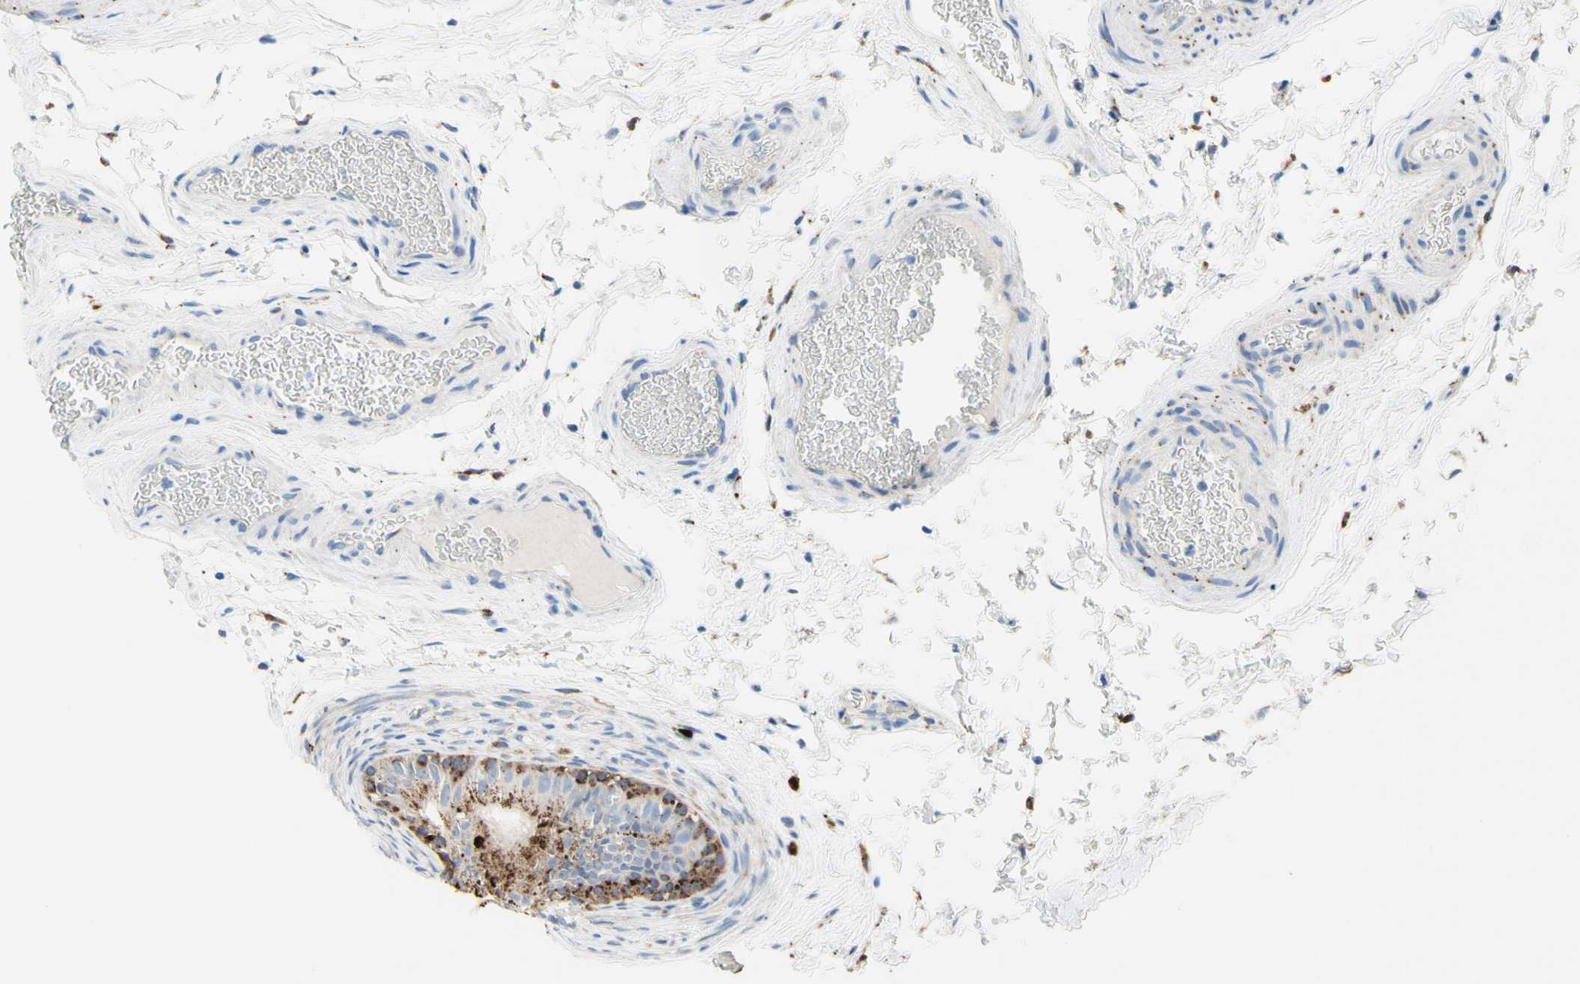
{"staining": {"intensity": "strong", "quantity": "25%-75%", "location": "cytoplasmic/membranous"}, "tissue": "epididymis", "cell_type": "Glandular cells", "image_type": "normal", "snomed": [{"axis": "morphology", "description": "Normal tissue, NOS"}, {"axis": "topography", "description": "Epididymis"}], "caption": "Immunohistochemical staining of normal epididymis reveals strong cytoplasmic/membranous protein positivity in approximately 25%-75% of glandular cells.", "gene": "URB2", "patient": {"sex": "male", "age": 36}}